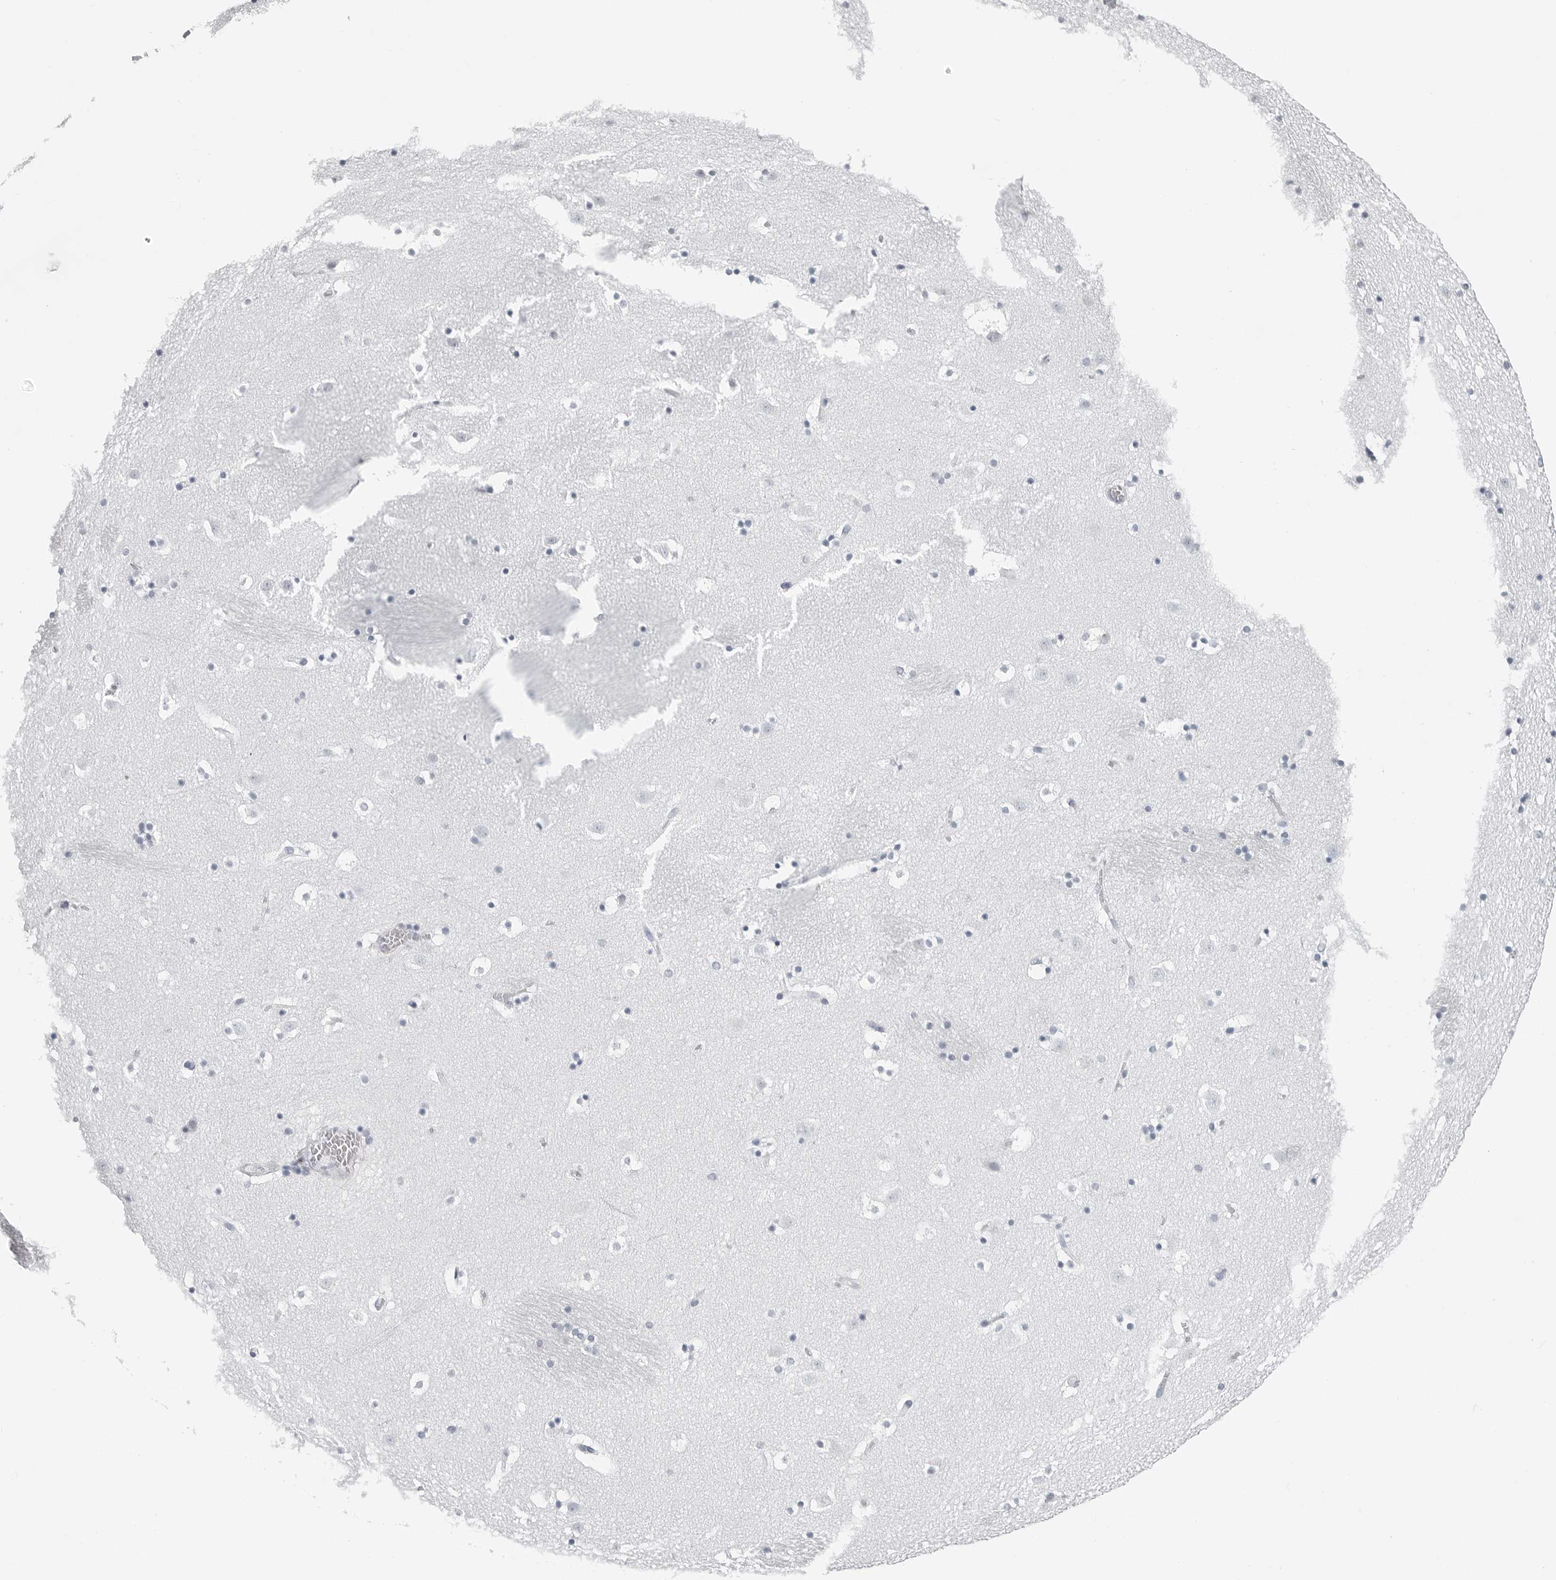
{"staining": {"intensity": "negative", "quantity": "none", "location": "none"}, "tissue": "caudate", "cell_type": "Glial cells", "image_type": "normal", "snomed": [{"axis": "morphology", "description": "Normal tissue, NOS"}, {"axis": "topography", "description": "Lateral ventricle wall"}], "caption": "Protein analysis of normal caudate displays no significant staining in glial cells.", "gene": "CSH1", "patient": {"sex": "male", "age": 45}}